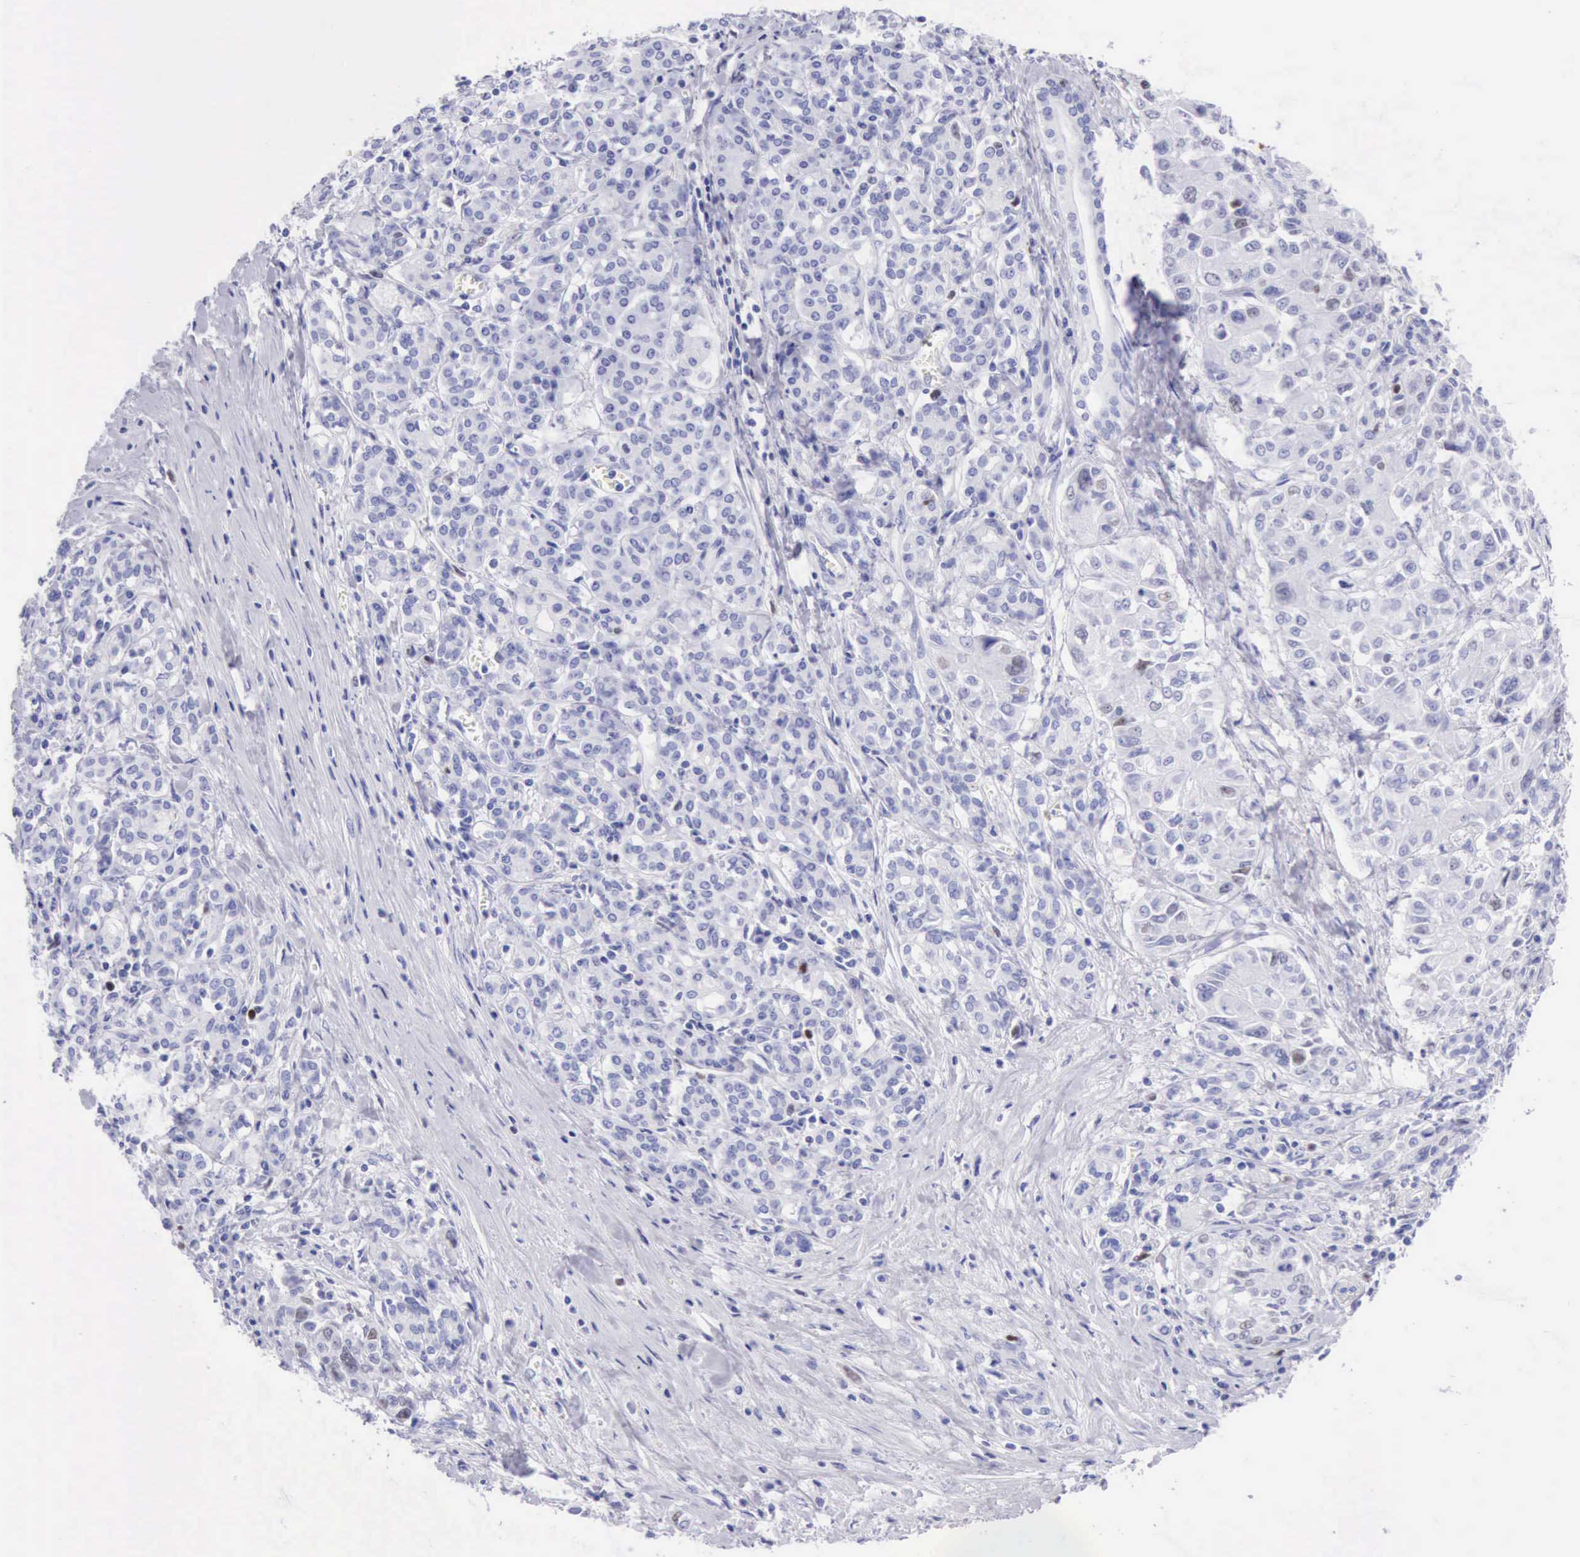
{"staining": {"intensity": "negative", "quantity": "none", "location": "none"}, "tissue": "pancreatic cancer", "cell_type": "Tumor cells", "image_type": "cancer", "snomed": [{"axis": "morphology", "description": "Adenocarcinoma, NOS"}, {"axis": "topography", "description": "Pancreas"}], "caption": "This is a image of IHC staining of pancreatic cancer (adenocarcinoma), which shows no positivity in tumor cells. (DAB IHC visualized using brightfield microscopy, high magnification).", "gene": "MCM2", "patient": {"sex": "female", "age": 52}}